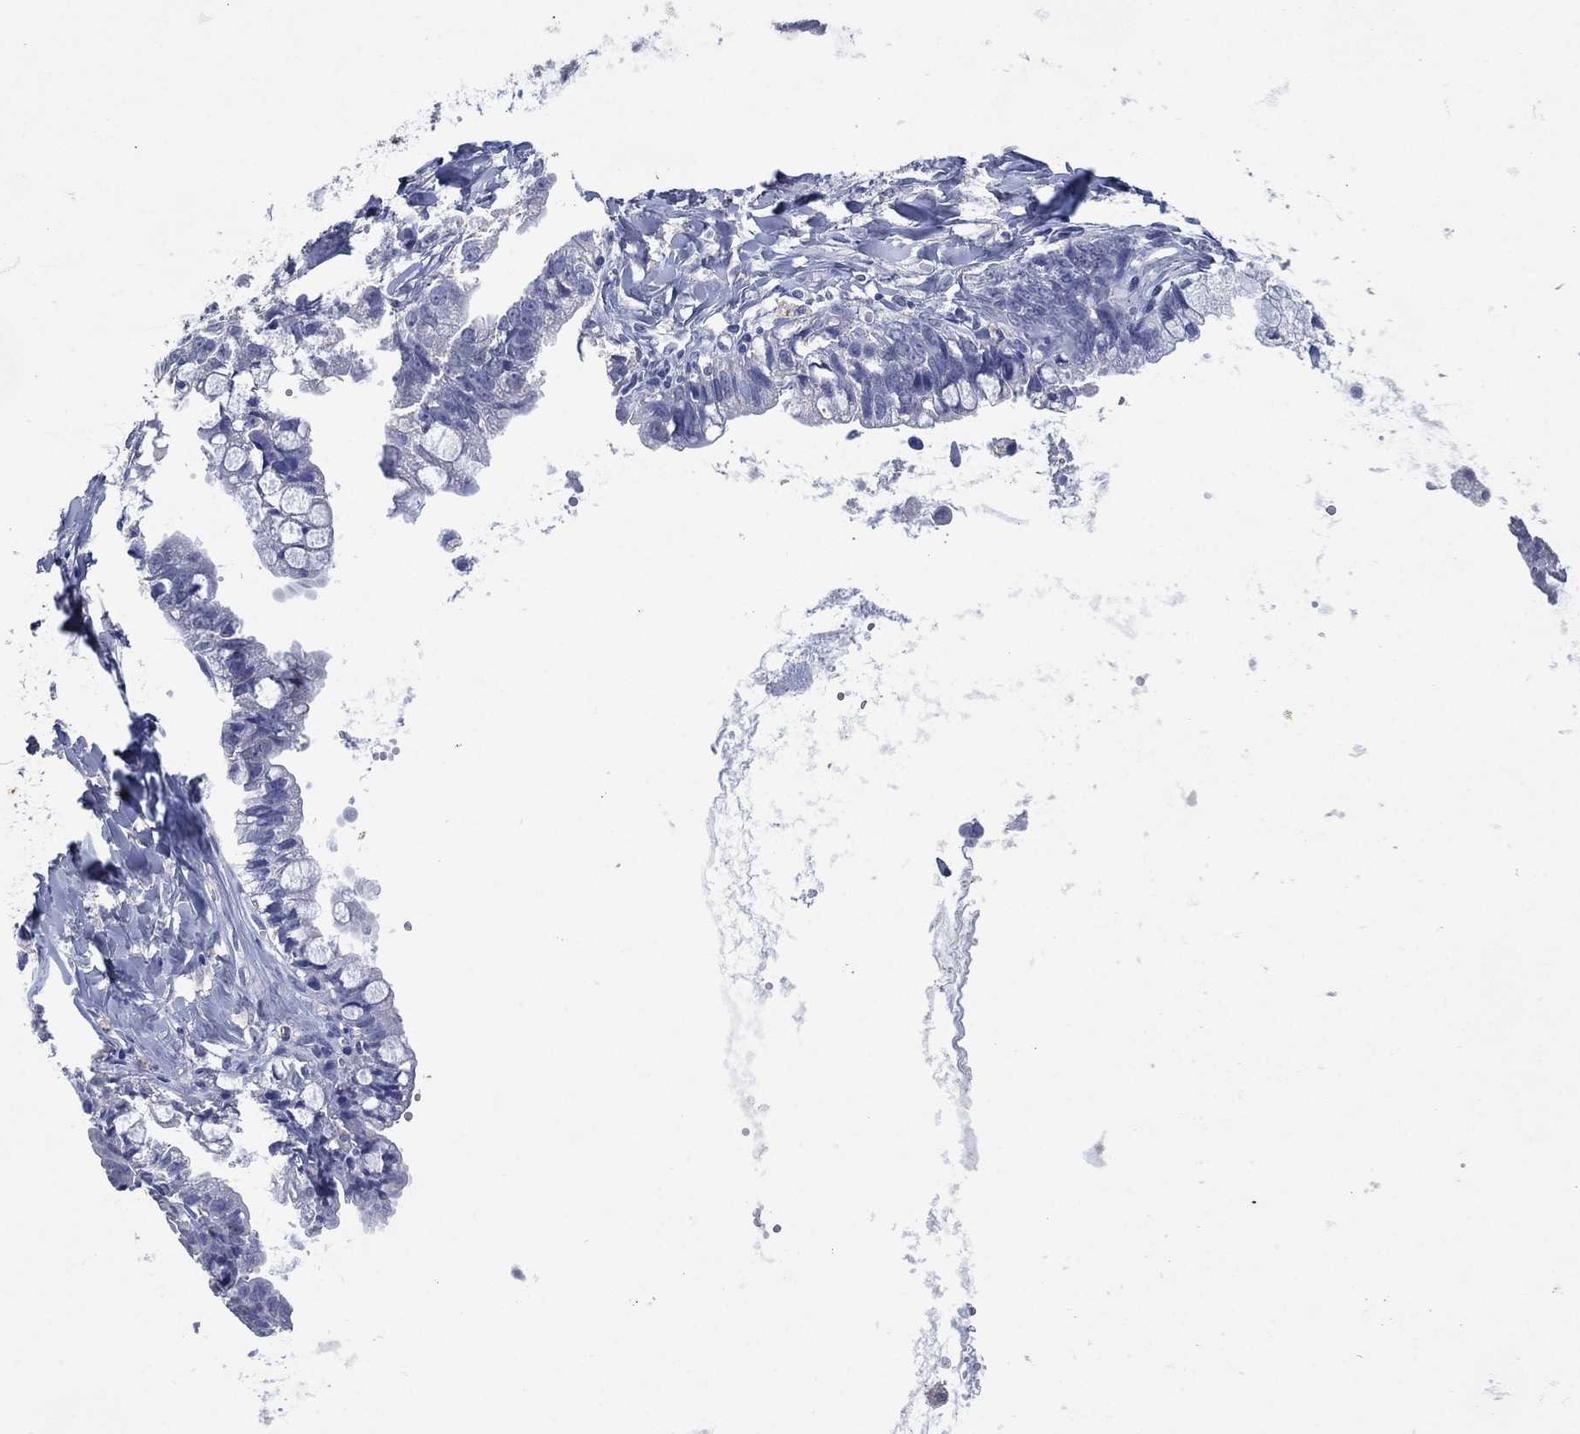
{"staining": {"intensity": "negative", "quantity": "none", "location": "none"}, "tissue": "ovarian cancer", "cell_type": "Tumor cells", "image_type": "cancer", "snomed": [{"axis": "morphology", "description": "Cystadenocarcinoma, mucinous, NOS"}, {"axis": "topography", "description": "Ovary"}], "caption": "Photomicrograph shows no protein staining in tumor cells of ovarian mucinous cystadenocarcinoma tissue. (DAB (3,3'-diaminobenzidine) immunohistochemistry visualized using brightfield microscopy, high magnification).", "gene": "FSCN2", "patient": {"sex": "female", "age": 63}}